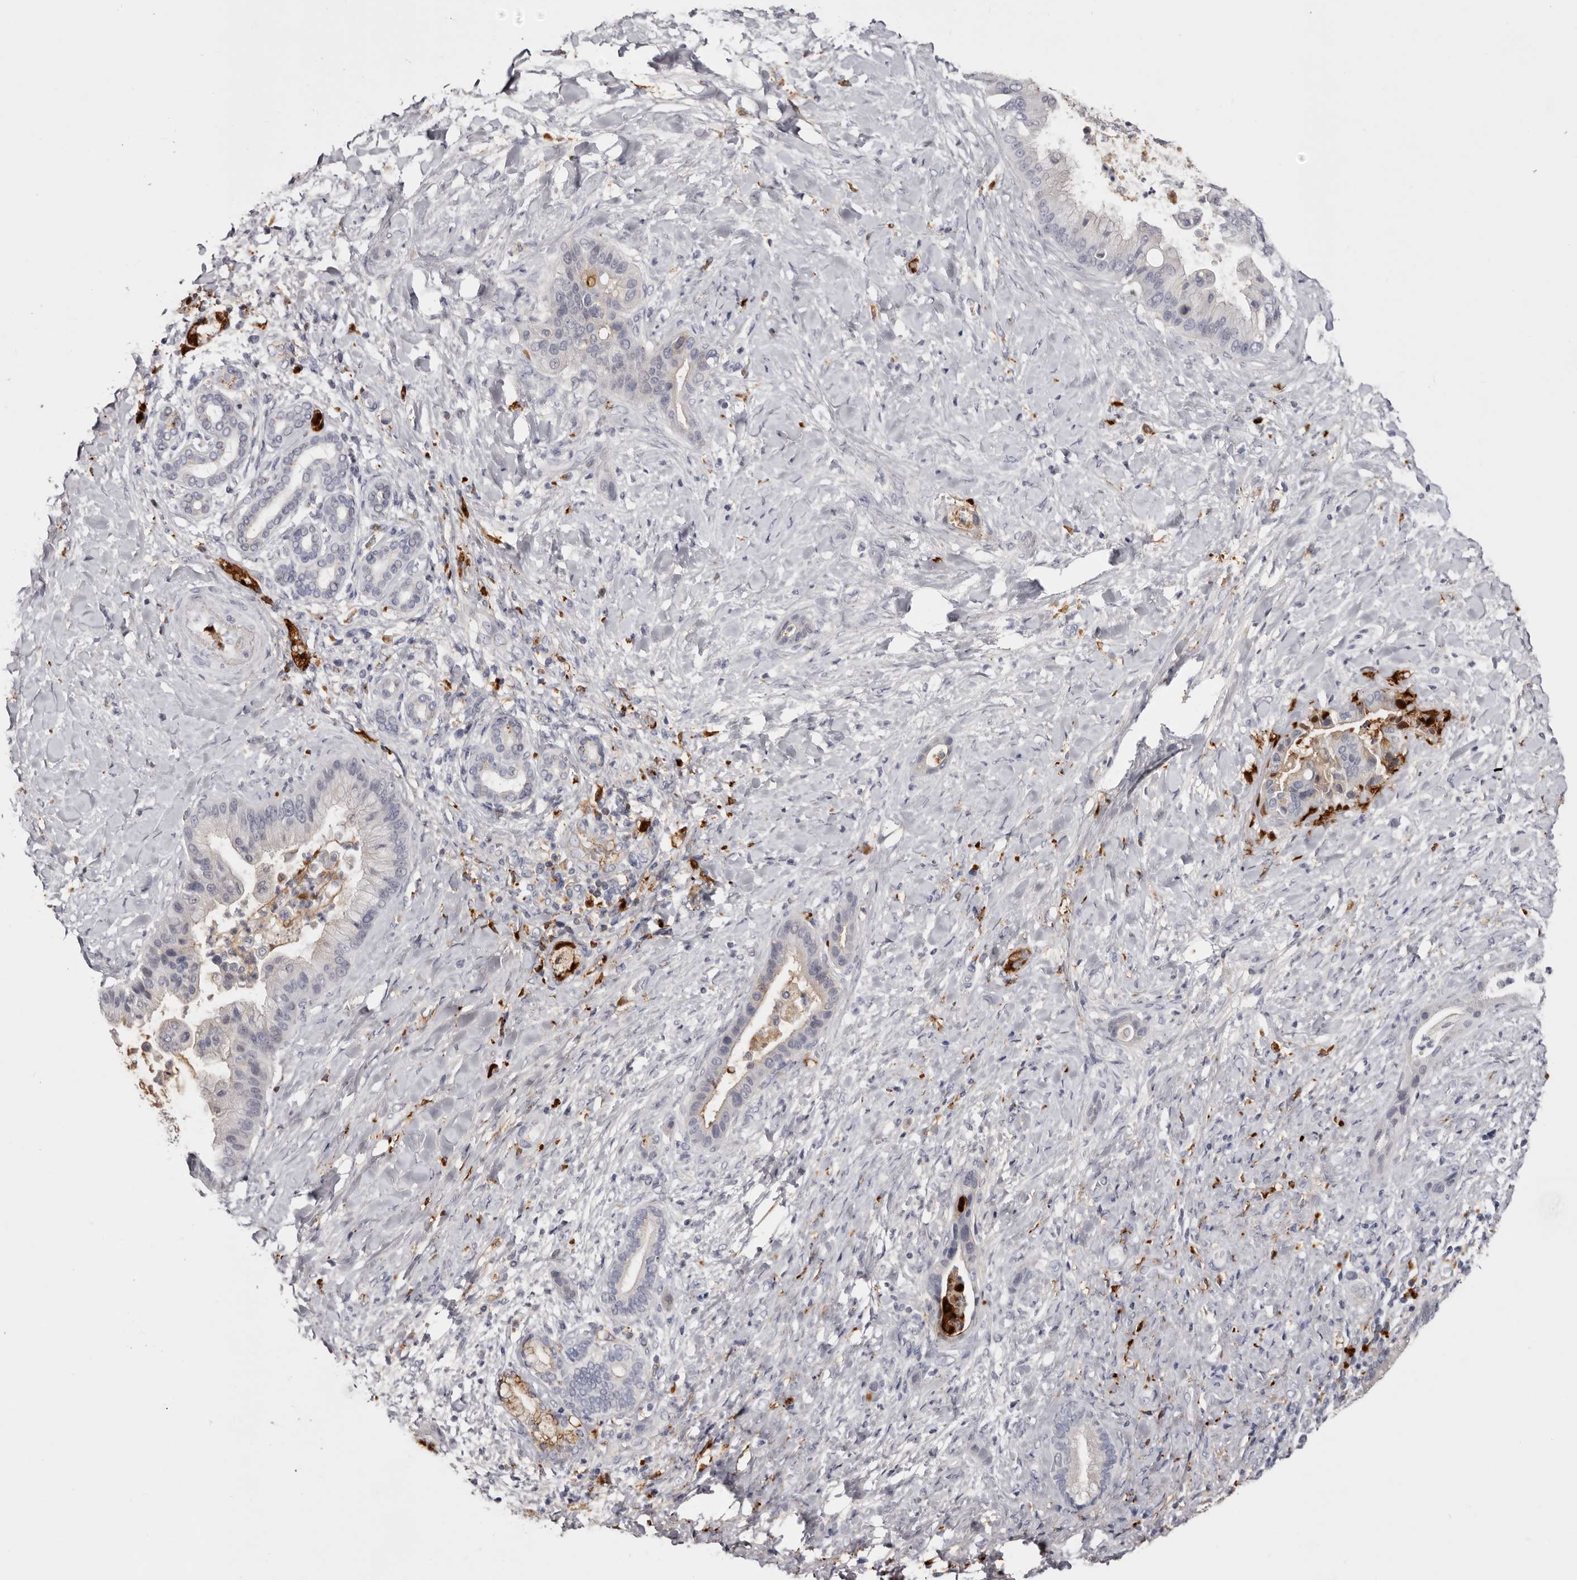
{"staining": {"intensity": "negative", "quantity": "none", "location": "none"}, "tissue": "liver cancer", "cell_type": "Tumor cells", "image_type": "cancer", "snomed": [{"axis": "morphology", "description": "Cholangiocarcinoma"}, {"axis": "topography", "description": "Liver"}], "caption": "DAB (3,3'-diaminobenzidine) immunohistochemical staining of liver cholangiocarcinoma displays no significant staining in tumor cells.", "gene": "KLHL38", "patient": {"sex": "female", "age": 54}}